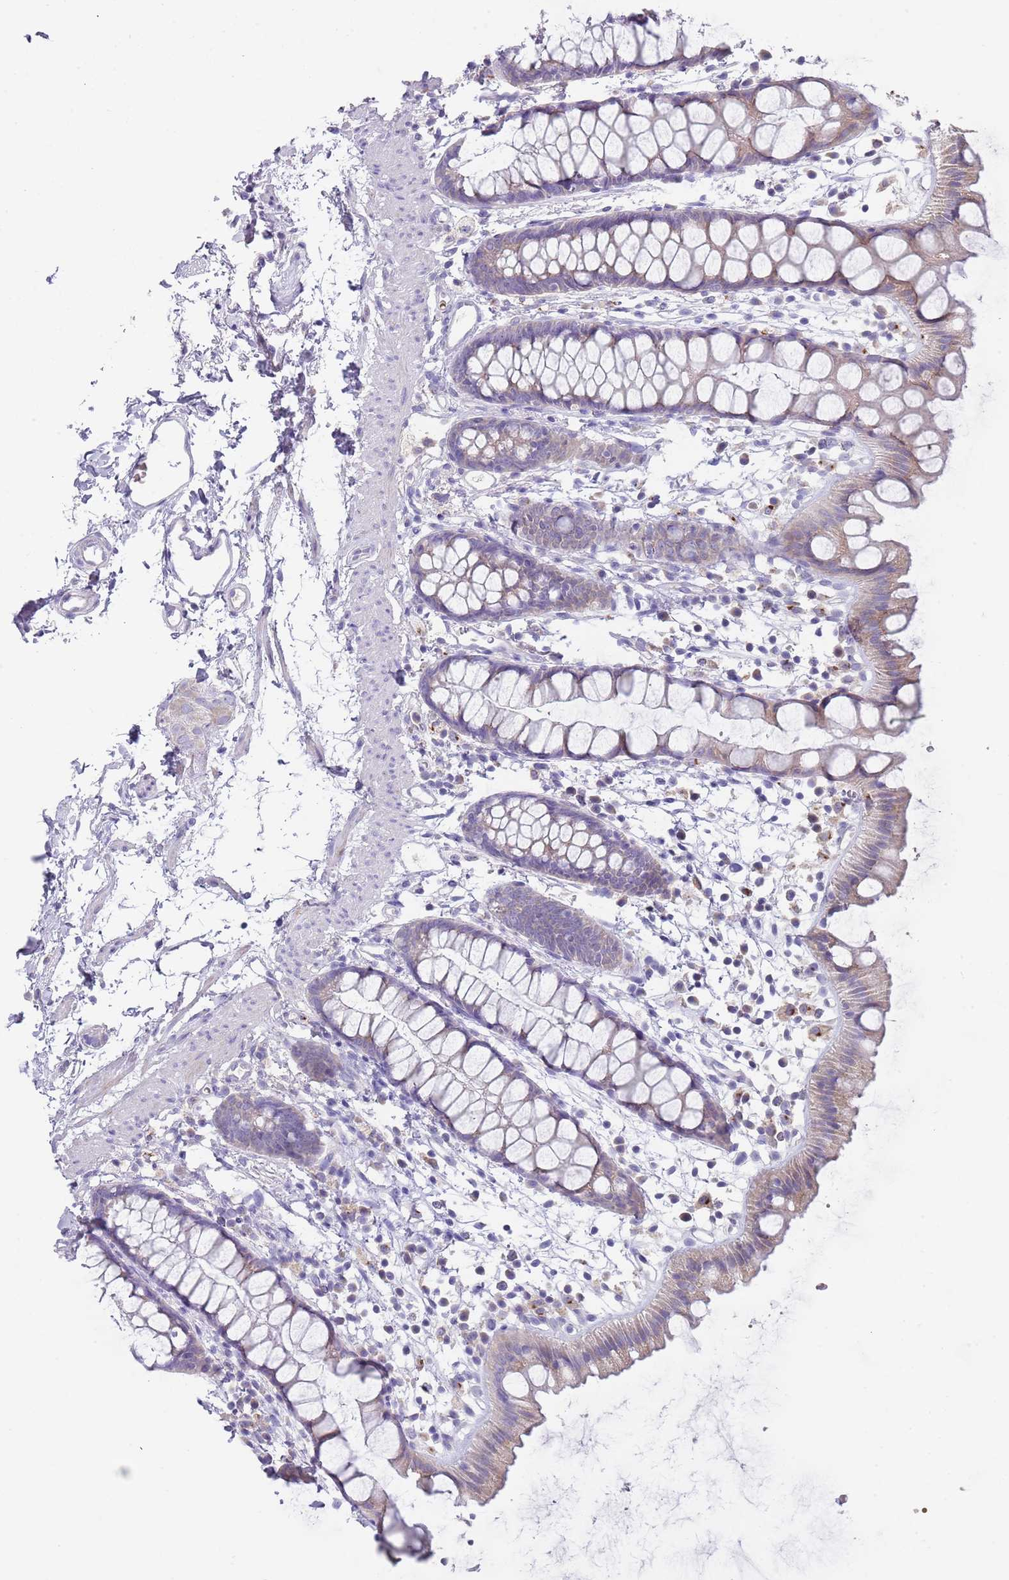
{"staining": {"intensity": "weak", "quantity": "<25%", "location": "cytoplasmic/membranous"}, "tissue": "rectum", "cell_type": "Glandular cells", "image_type": "normal", "snomed": [{"axis": "morphology", "description": "Normal tissue, NOS"}, {"axis": "topography", "description": "Rectum"}], "caption": "High magnification brightfield microscopy of normal rectum stained with DAB (3,3'-diaminobenzidine) (brown) and counterstained with hematoxylin (blue): glandular cells show no significant staining.", "gene": "TMEM251", "patient": {"sex": "female", "age": 65}}